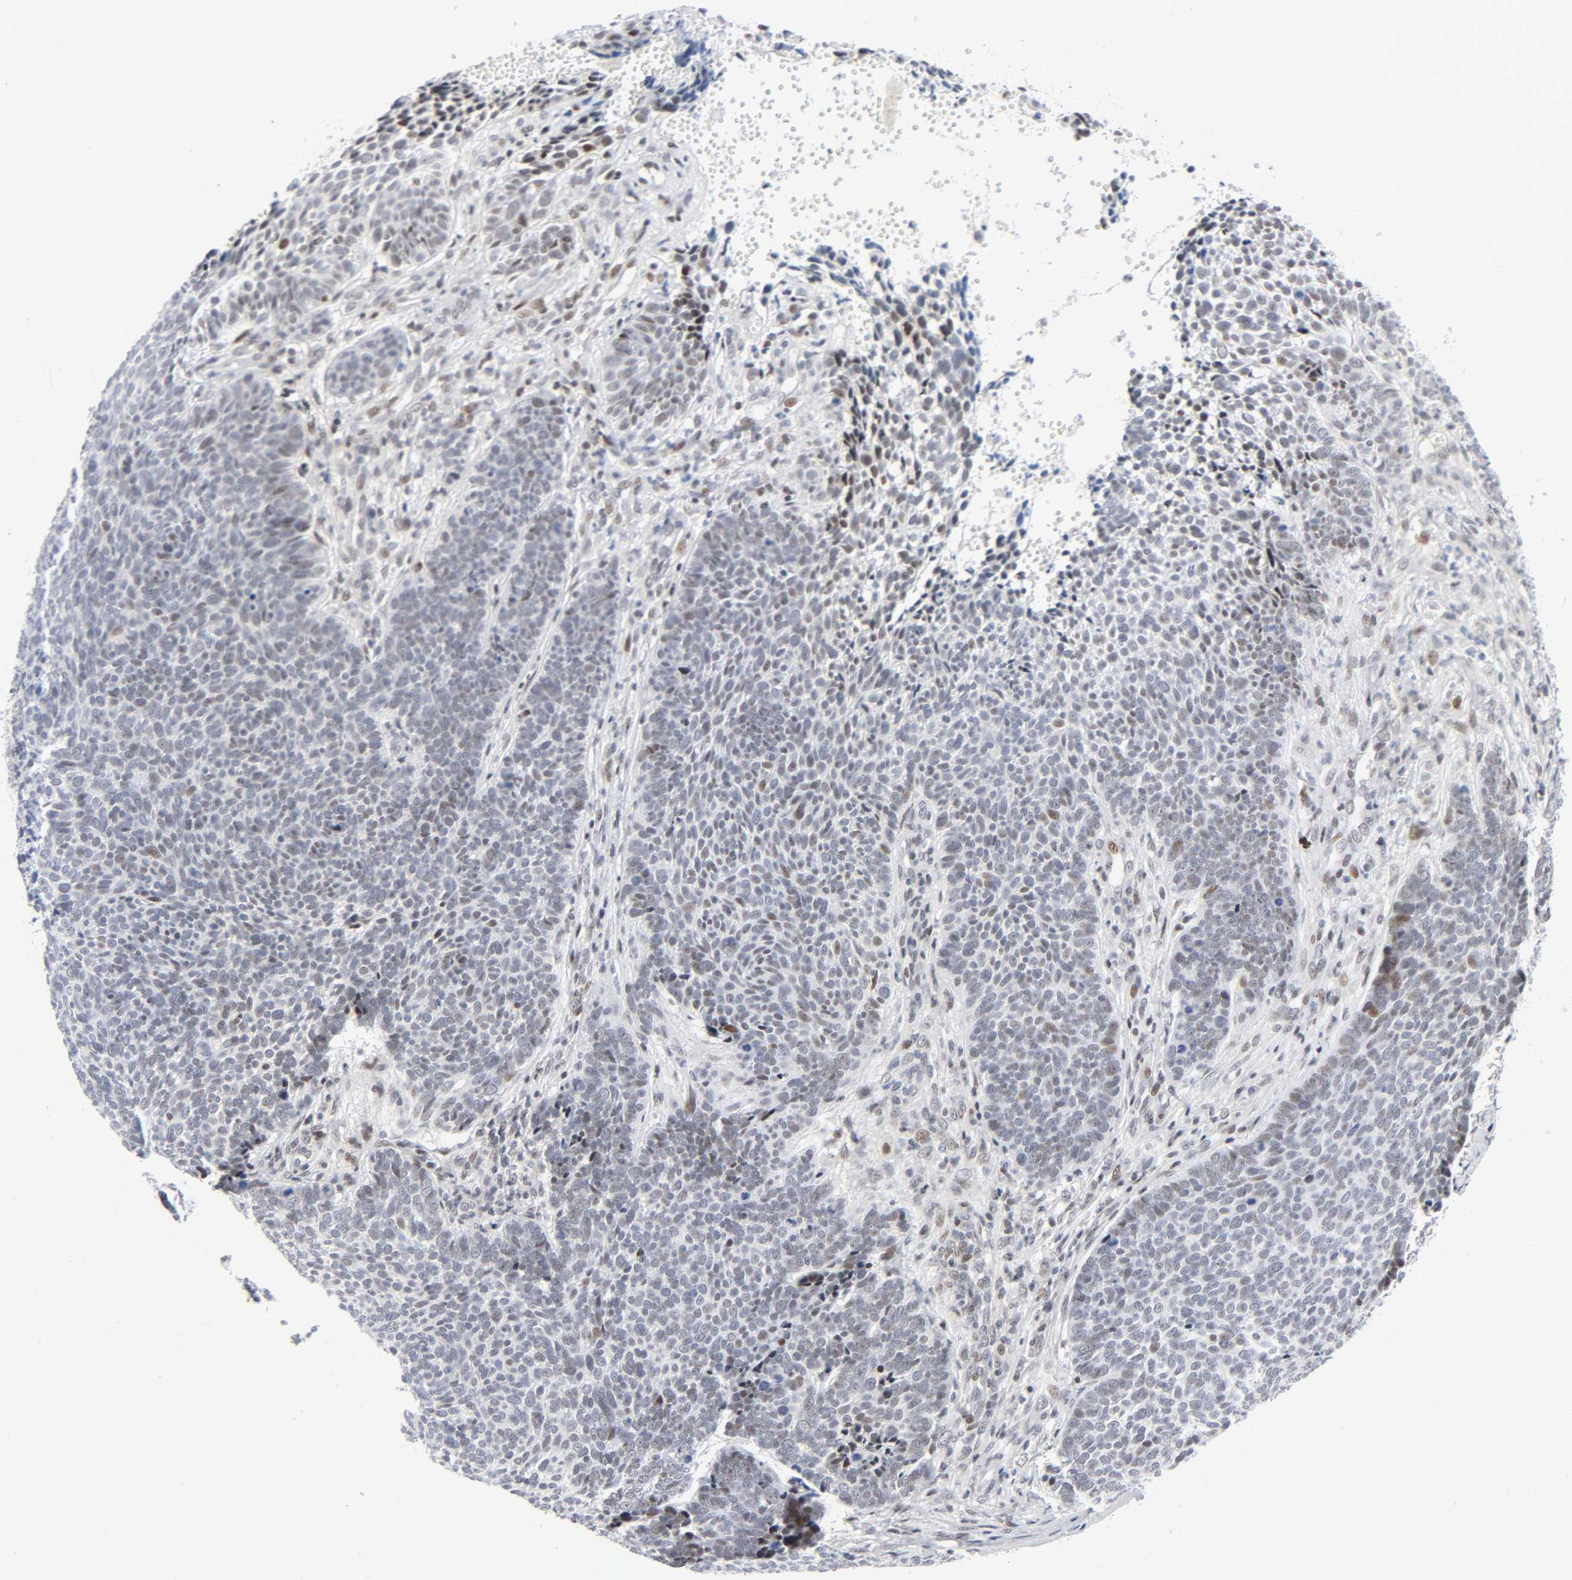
{"staining": {"intensity": "weak", "quantity": "<25%", "location": "nuclear"}, "tissue": "skin cancer", "cell_type": "Tumor cells", "image_type": "cancer", "snomed": [{"axis": "morphology", "description": "Basal cell carcinoma"}, {"axis": "topography", "description": "Skin"}], "caption": "Human skin basal cell carcinoma stained for a protein using IHC demonstrates no expression in tumor cells.", "gene": "DIDO1", "patient": {"sex": "male", "age": 84}}